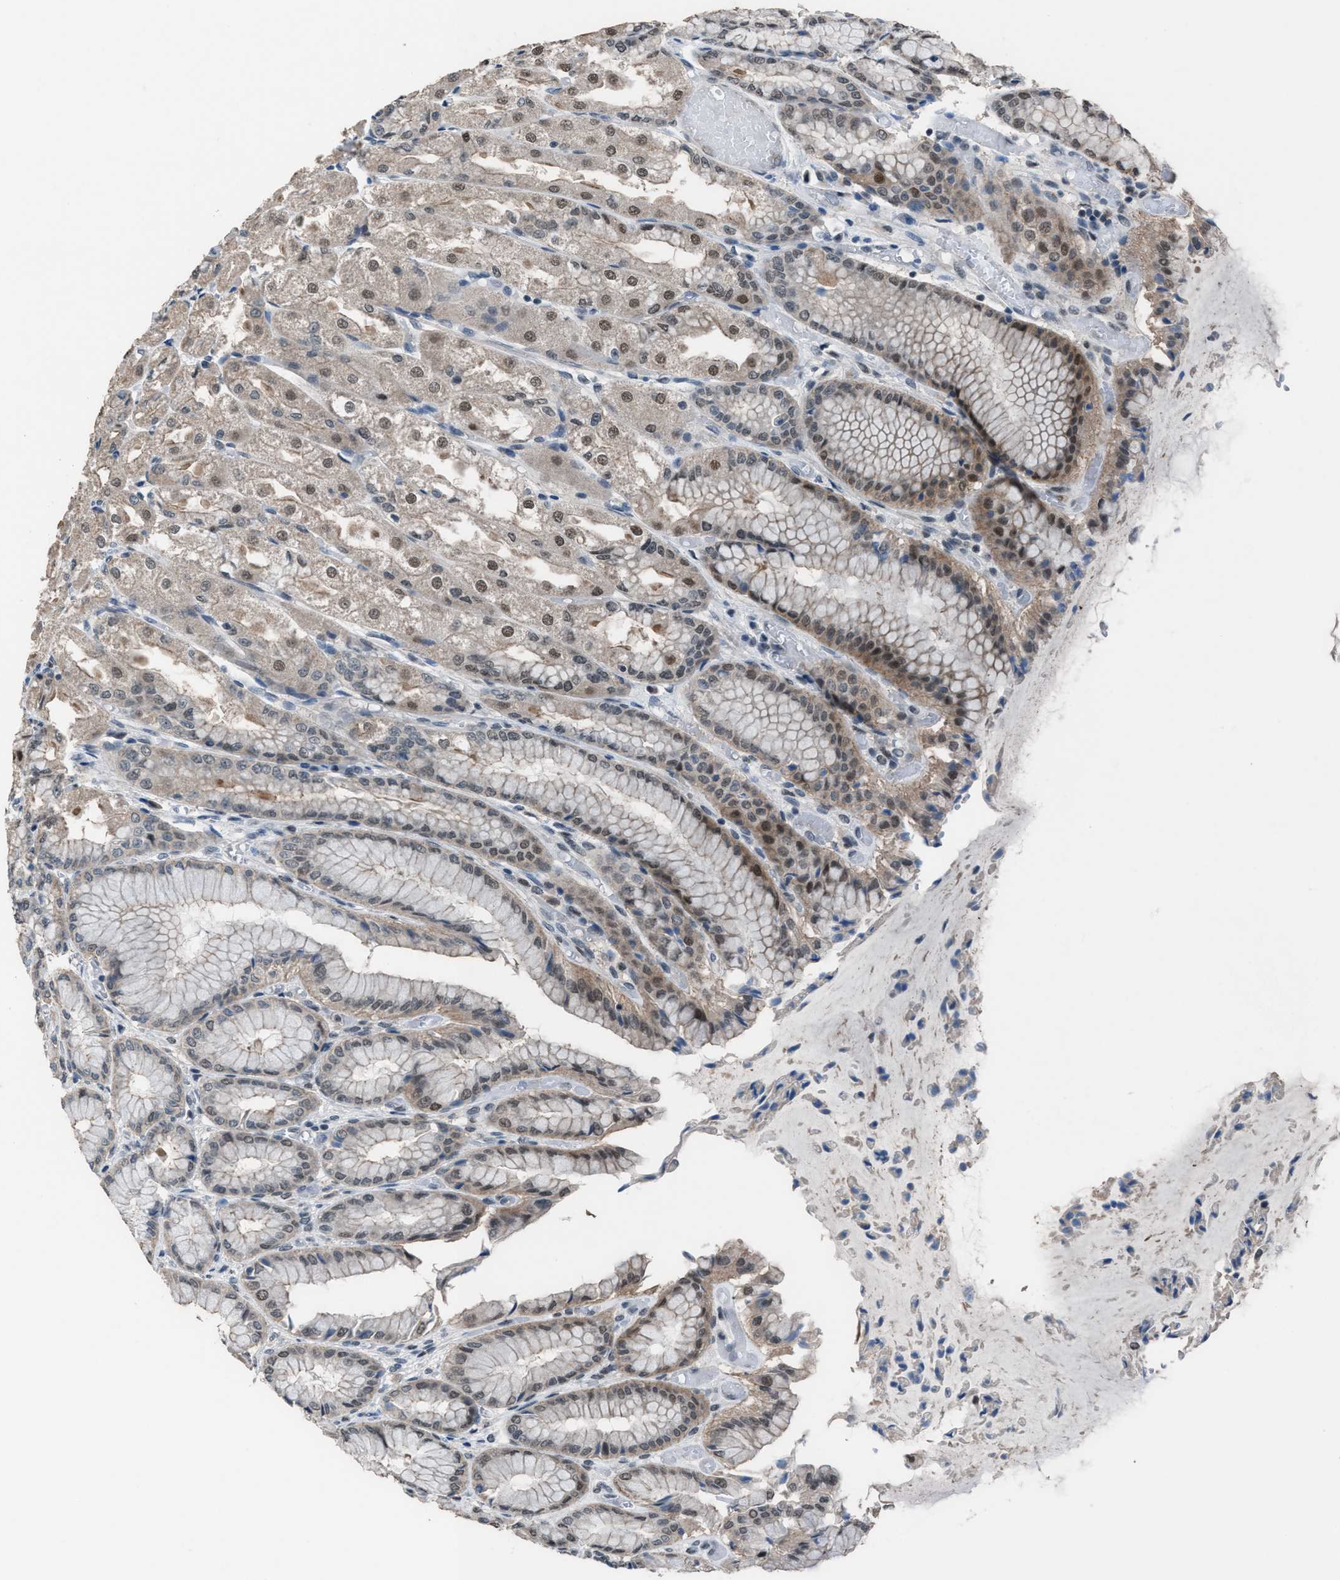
{"staining": {"intensity": "weak", "quantity": ">75%", "location": "cytoplasmic/membranous,nuclear"}, "tissue": "stomach", "cell_type": "Glandular cells", "image_type": "normal", "snomed": [{"axis": "morphology", "description": "Normal tissue, NOS"}, {"axis": "topography", "description": "Stomach, upper"}], "caption": "Immunohistochemistry of benign stomach exhibits low levels of weak cytoplasmic/membranous,nuclear expression in approximately >75% of glandular cells.", "gene": "ZNF276", "patient": {"sex": "male", "age": 72}}